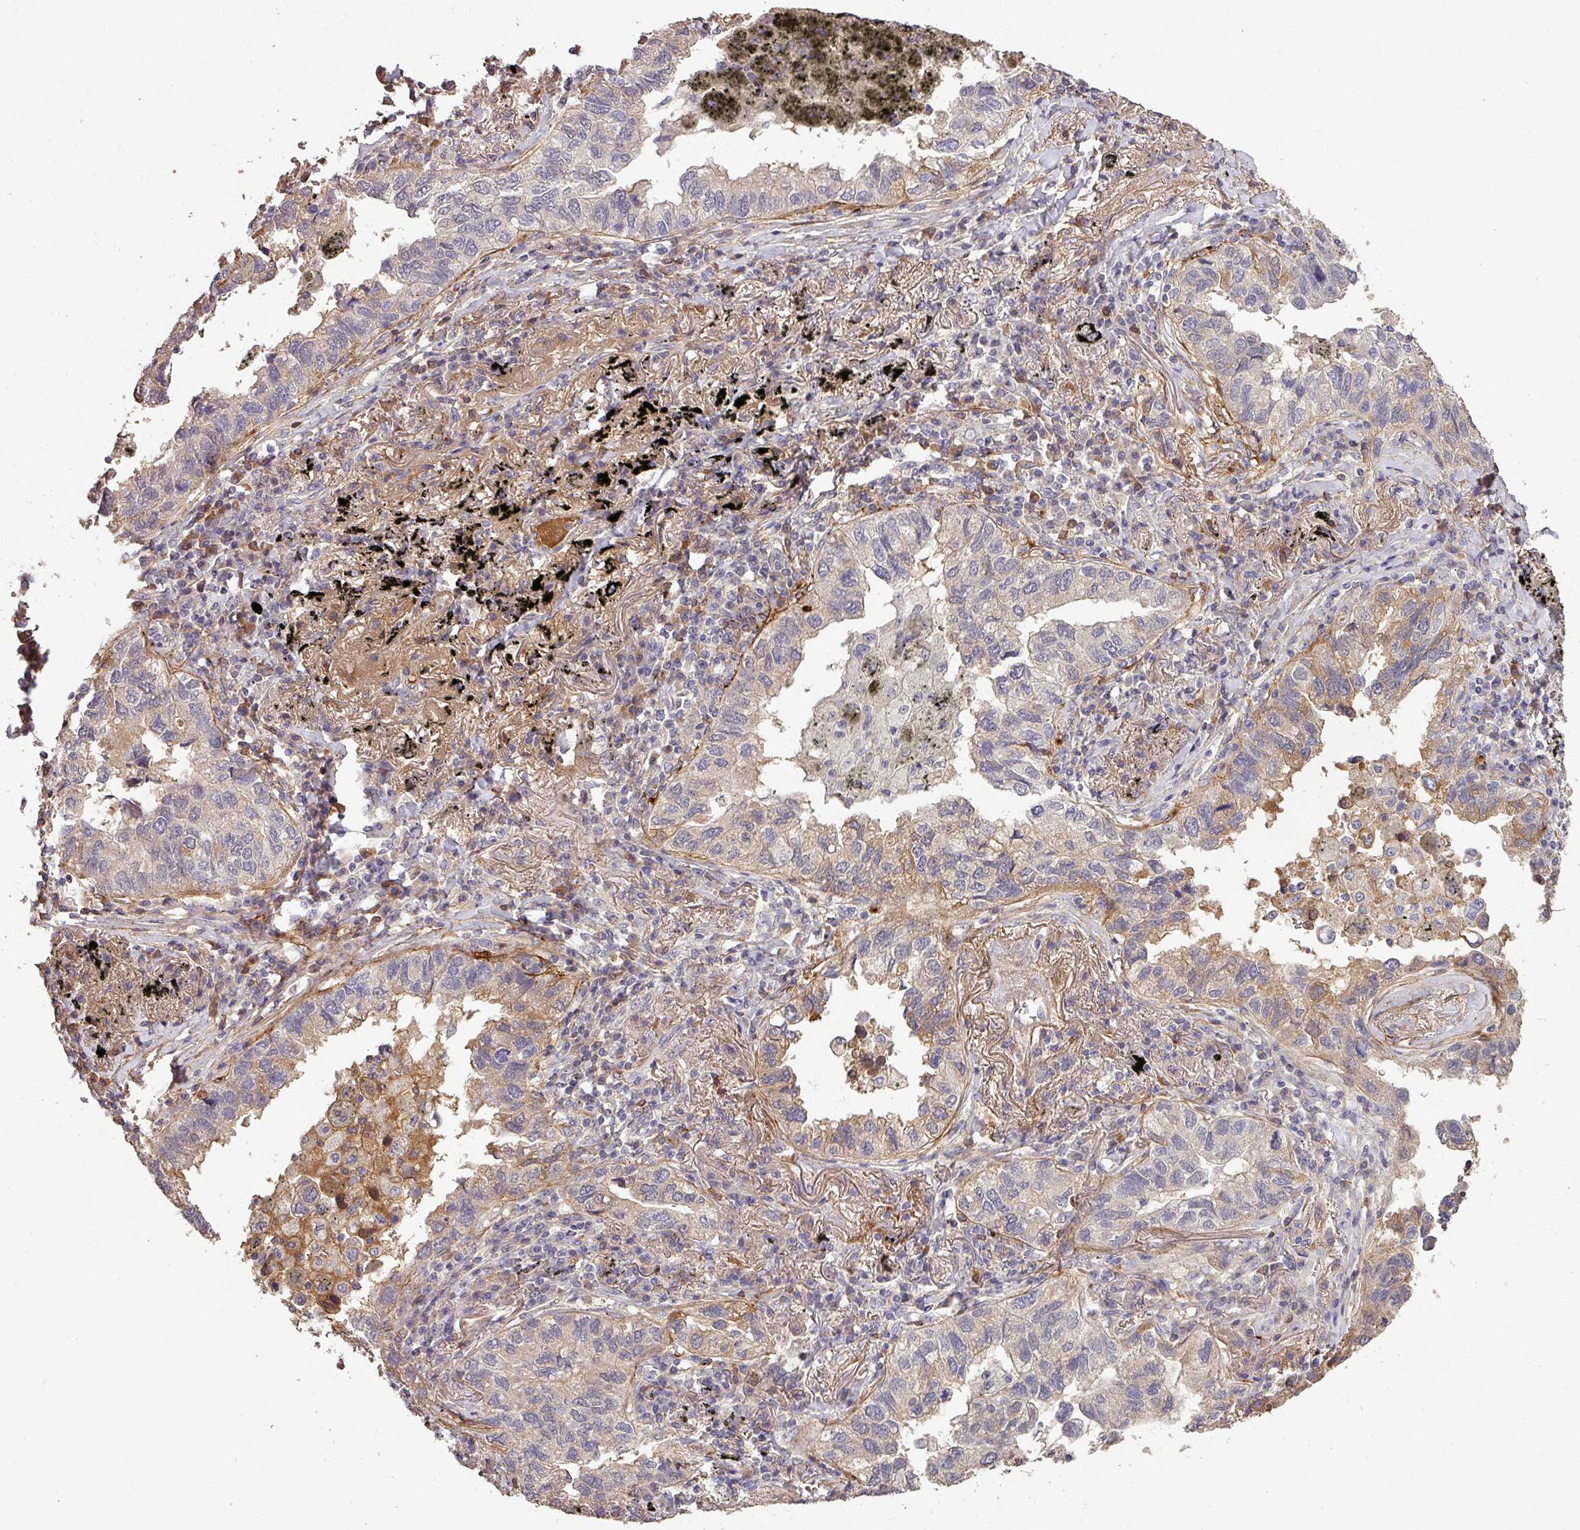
{"staining": {"intensity": "weak", "quantity": "<25%", "location": "cytoplasmic/membranous"}, "tissue": "lung cancer", "cell_type": "Tumor cells", "image_type": "cancer", "snomed": [{"axis": "morphology", "description": "Adenocarcinoma, NOS"}, {"axis": "topography", "description": "Lung"}], "caption": "A histopathology image of human adenocarcinoma (lung) is negative for staining in tumor cells.", "gene": "ISLR", "patient": {"sex": "male", "age": 65}}